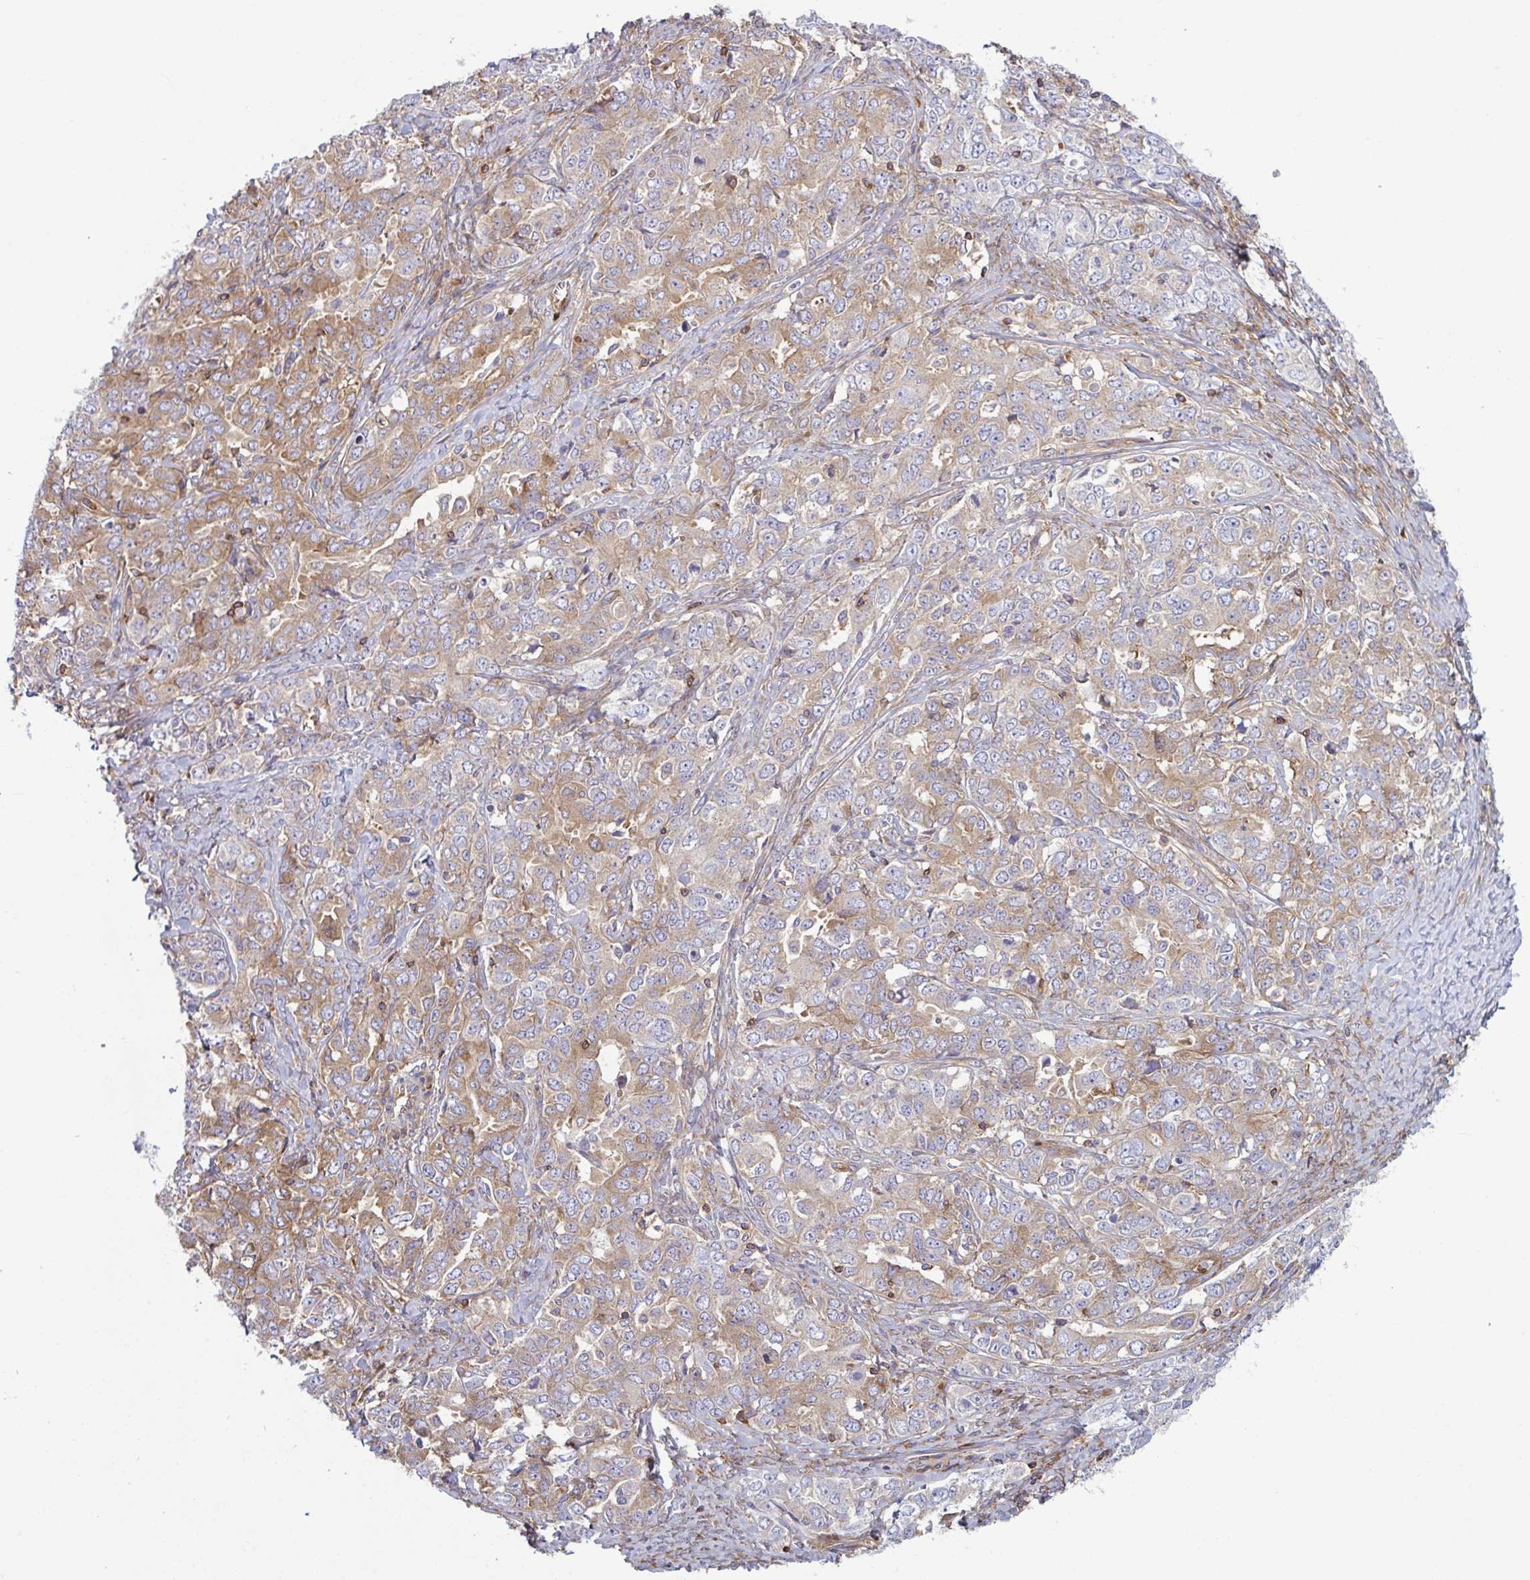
{"staining": {"intensity": "moderate", "quantity": ">75%", "location": "cytoplasmic/membranous"}, "tissue": "ovarian cancer", "cell_type": "Tumor cells", "image_type": "cancer", "snomed": [{"axis": "morphology", "description": "Carcinoma, endometroid"}, {"axis": "topography", "description": "Ovary"}], "caption": "DAB immunohistochemical staining of ovarian endometroid carcinoma exhibits moderate cytoplasmic/membranous protein expression in approximately >75% of tumor cells. The staining was performed using DAB, with brown indicating positive protein expression. Nuclei are stained blue with hematoxylin.", "gene": "TSC22D3", "patient": {"sex": "female", "age": 62}}